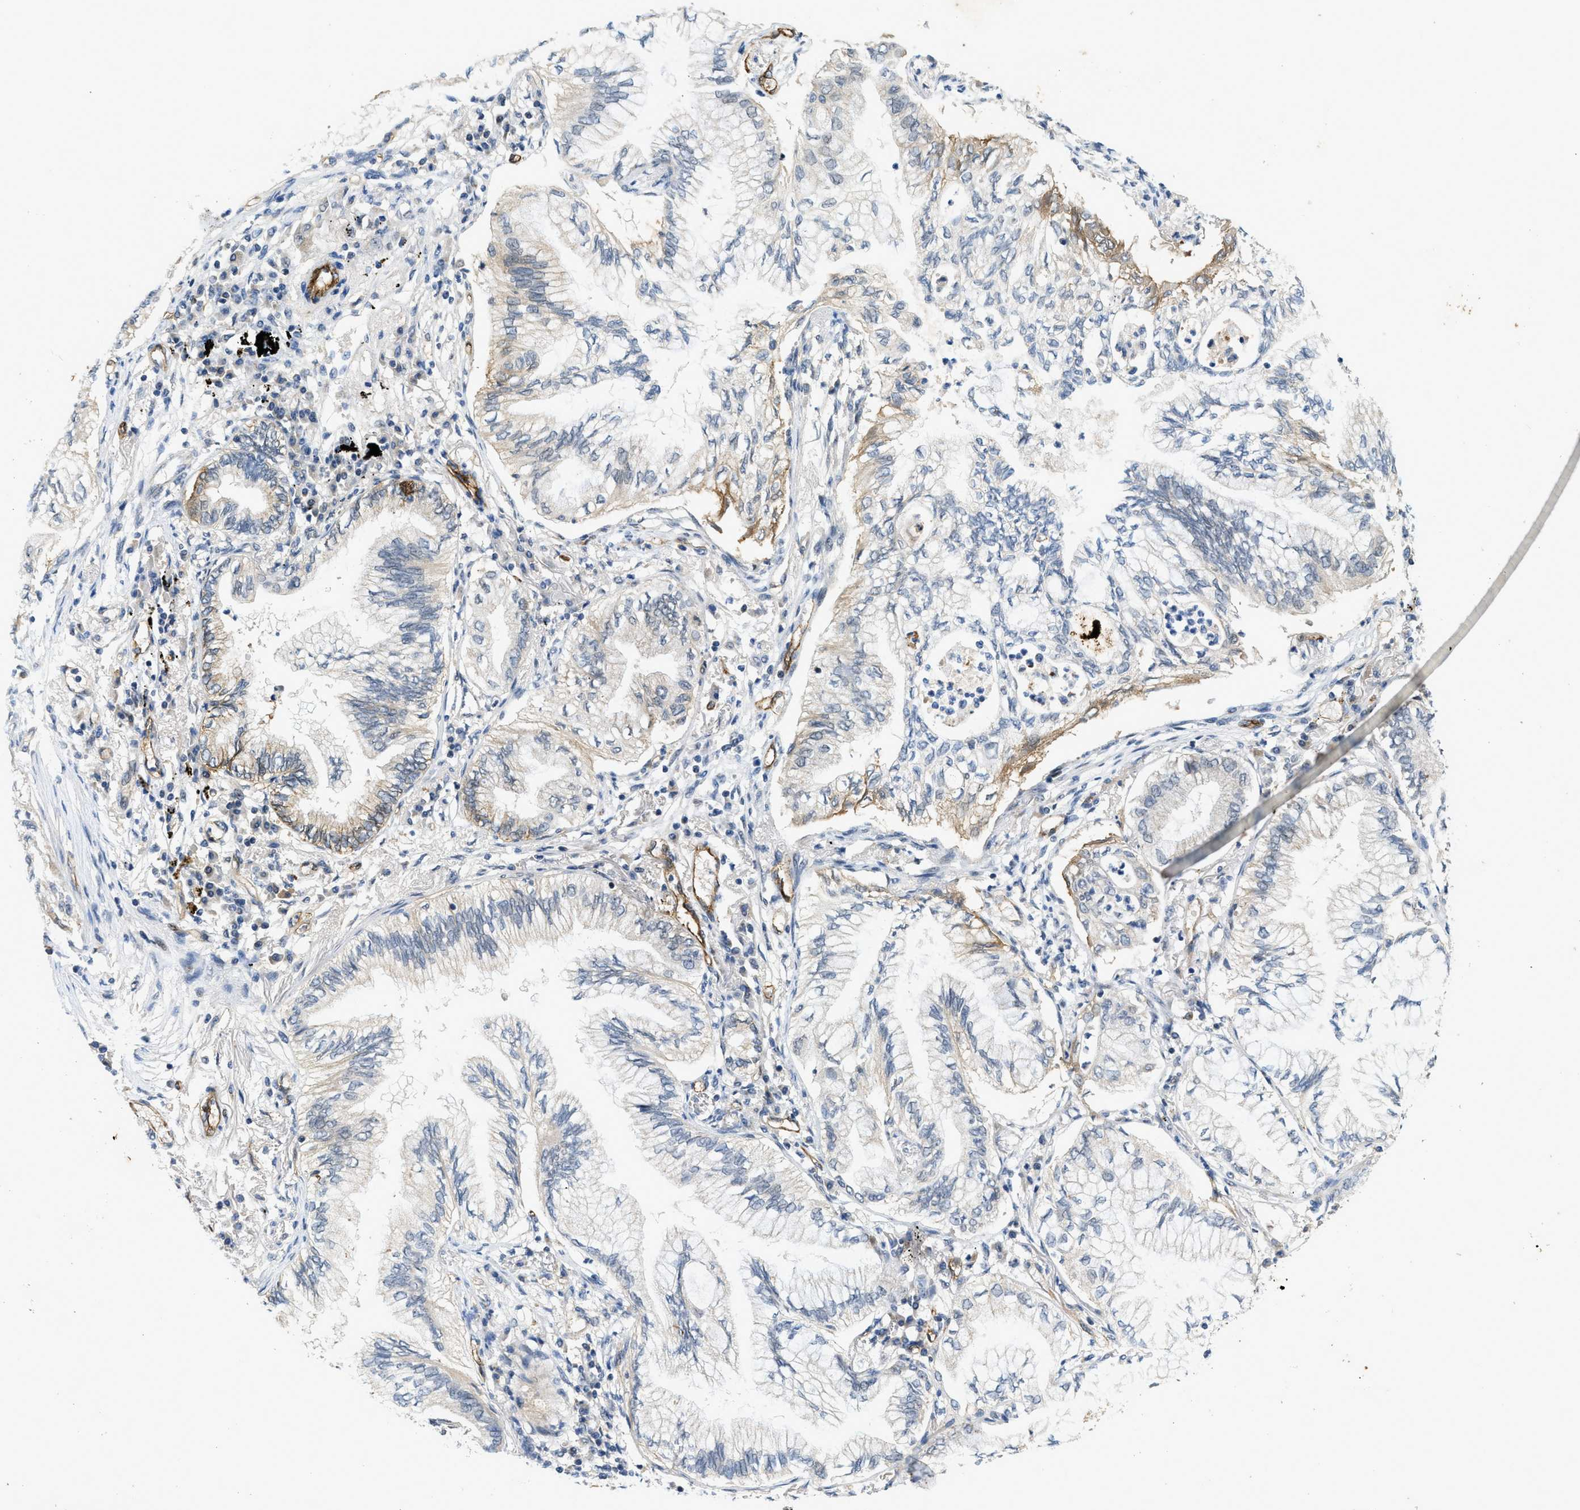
{"staining": {"intensity": "negative", "quantity": "none", "location": "none"}, "tissue": "lung cancer", "cell_type": "Tumor cells", "image_type": "cancer", "snomed": [{"axis": "morphology", "description": "Normal tissue, NOS"}, {"axis": "morphology", "description": "Adenocarcinoma, NOS"}, {"axis": "topography", "description": "Bronchus"}, {"axis": "topography", "description": "Lung"}], "caption": "High magnification brightfield microscopy of lung adenocarcinoma stained with DAB (brown) and counterstained with hematoxylin (blue): tumor cells show no significant expression. The staining is performed using DAB (3,3'-diaminobenzidine) brown chromogen with nuclei counter-stained in using hematoxylin.", "gene": "SLCO2A1", "patient": {"sex": "female", "age": 70}}